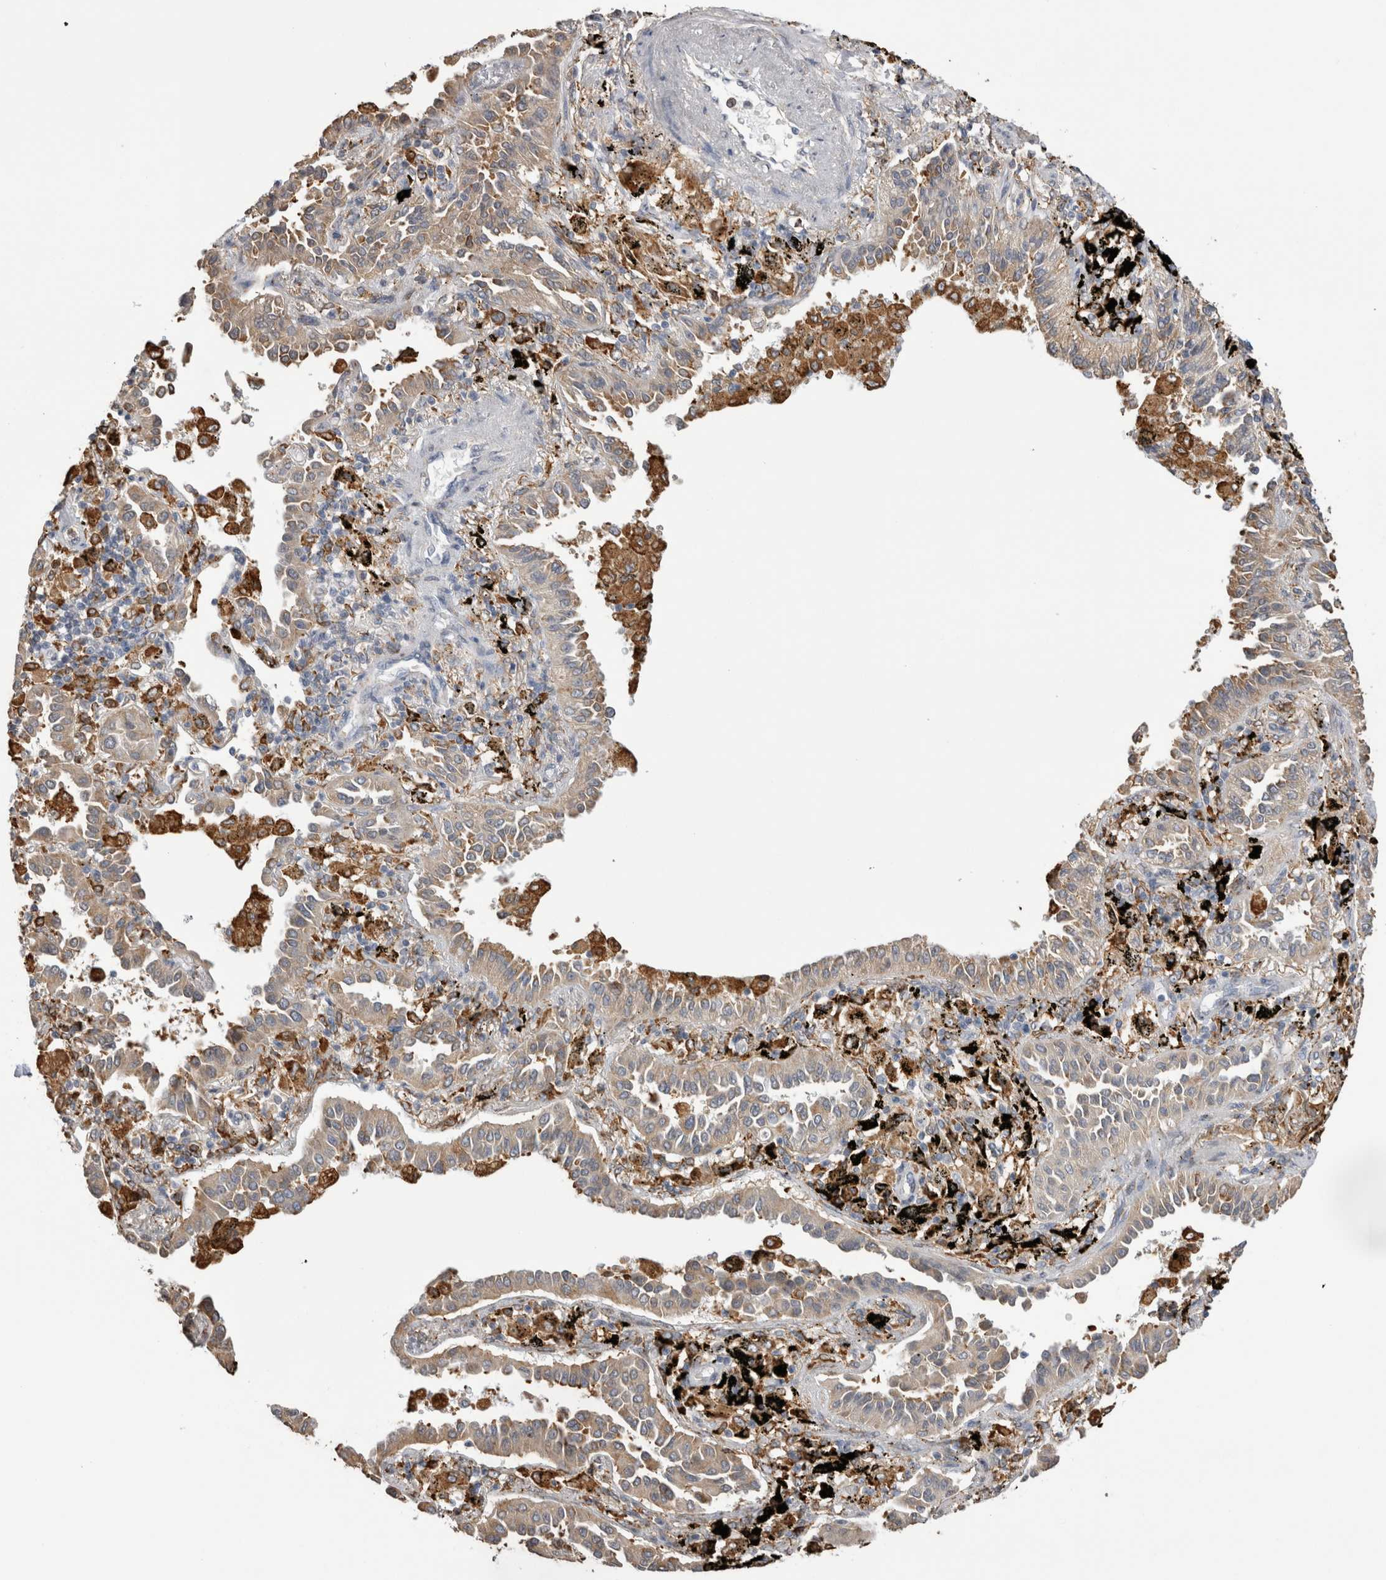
{"staining": {"intensity": "weak", "quantity": ">75%", "location": "cytoplasmic/membranous"}, "tissue": "lung cancer", "cell_type": "Tumor cells", "image_type": "cancer", "snomed": [{"axis": "morphology", "description": "Normal tissue, NOS"}, {"axis": "morphology", "description": "Adenocarcinoma, NOS"}, {"axis": "topography", "description": "Lung"}], "caption": "This micrograph displays immunohistochemistry staining of lung cancer, with low weak cytoplasmic/membranous positivity in approximately >75% of tumor cells.", "gene": "LRPAP1", "patient": {"sex": "male", "age": 59}}